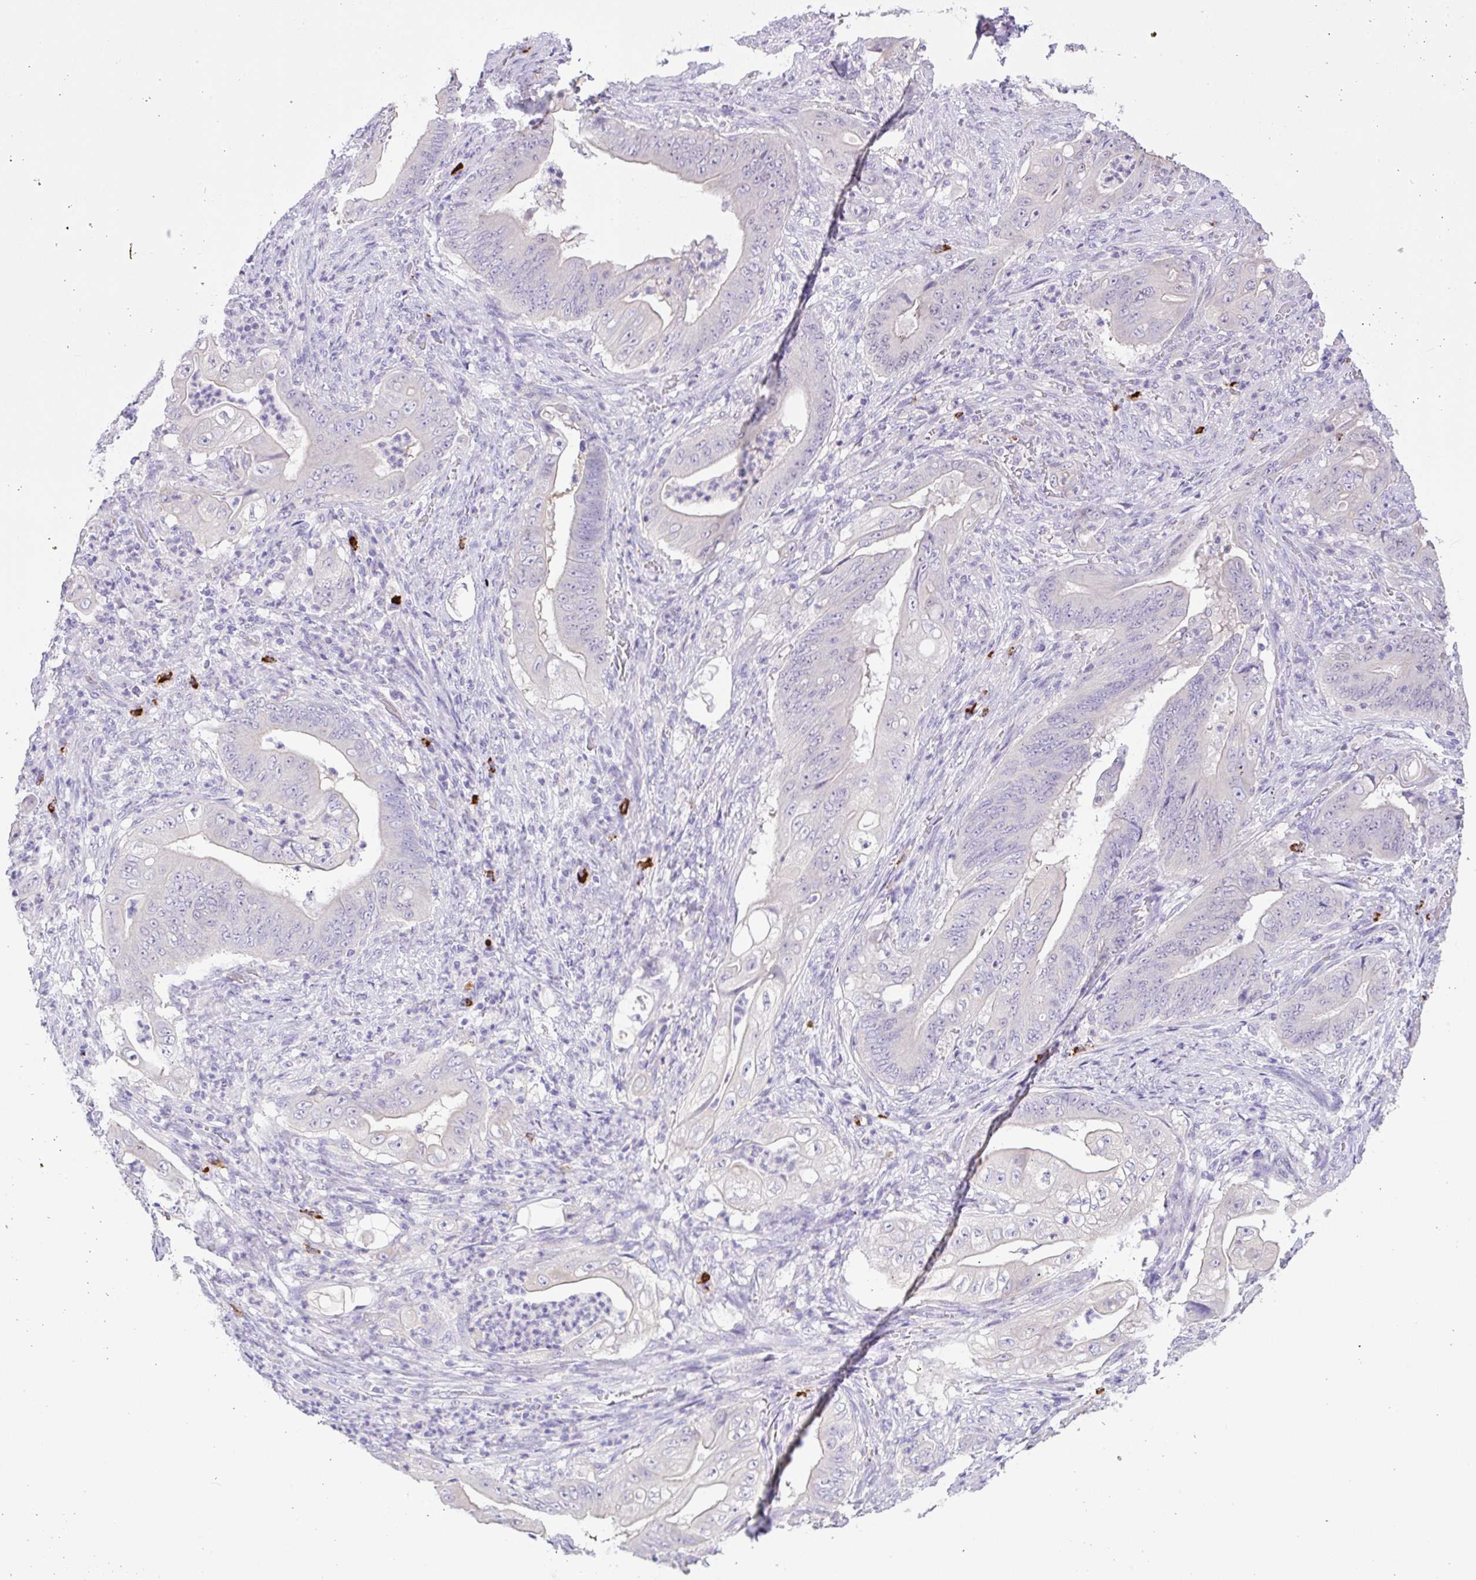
{"staining": {"intensity": "negative", "quantity": "none", "location": "none"}, "tissue": "stomach cancer", "cell_type": "Tumor cells", "image_type": "cancer", "snomed": [{"axis": "morphology", "description": "Adenocarcinoma, NOS"}, {"axis": "topography", "description": "Stomach"}], "caption": "DAB immunohistochemical staining of stomach cancer exhibits no significant expression in tumor cells.", "gene": "CST11", "patient": {"sex": "female", "age": 73}}